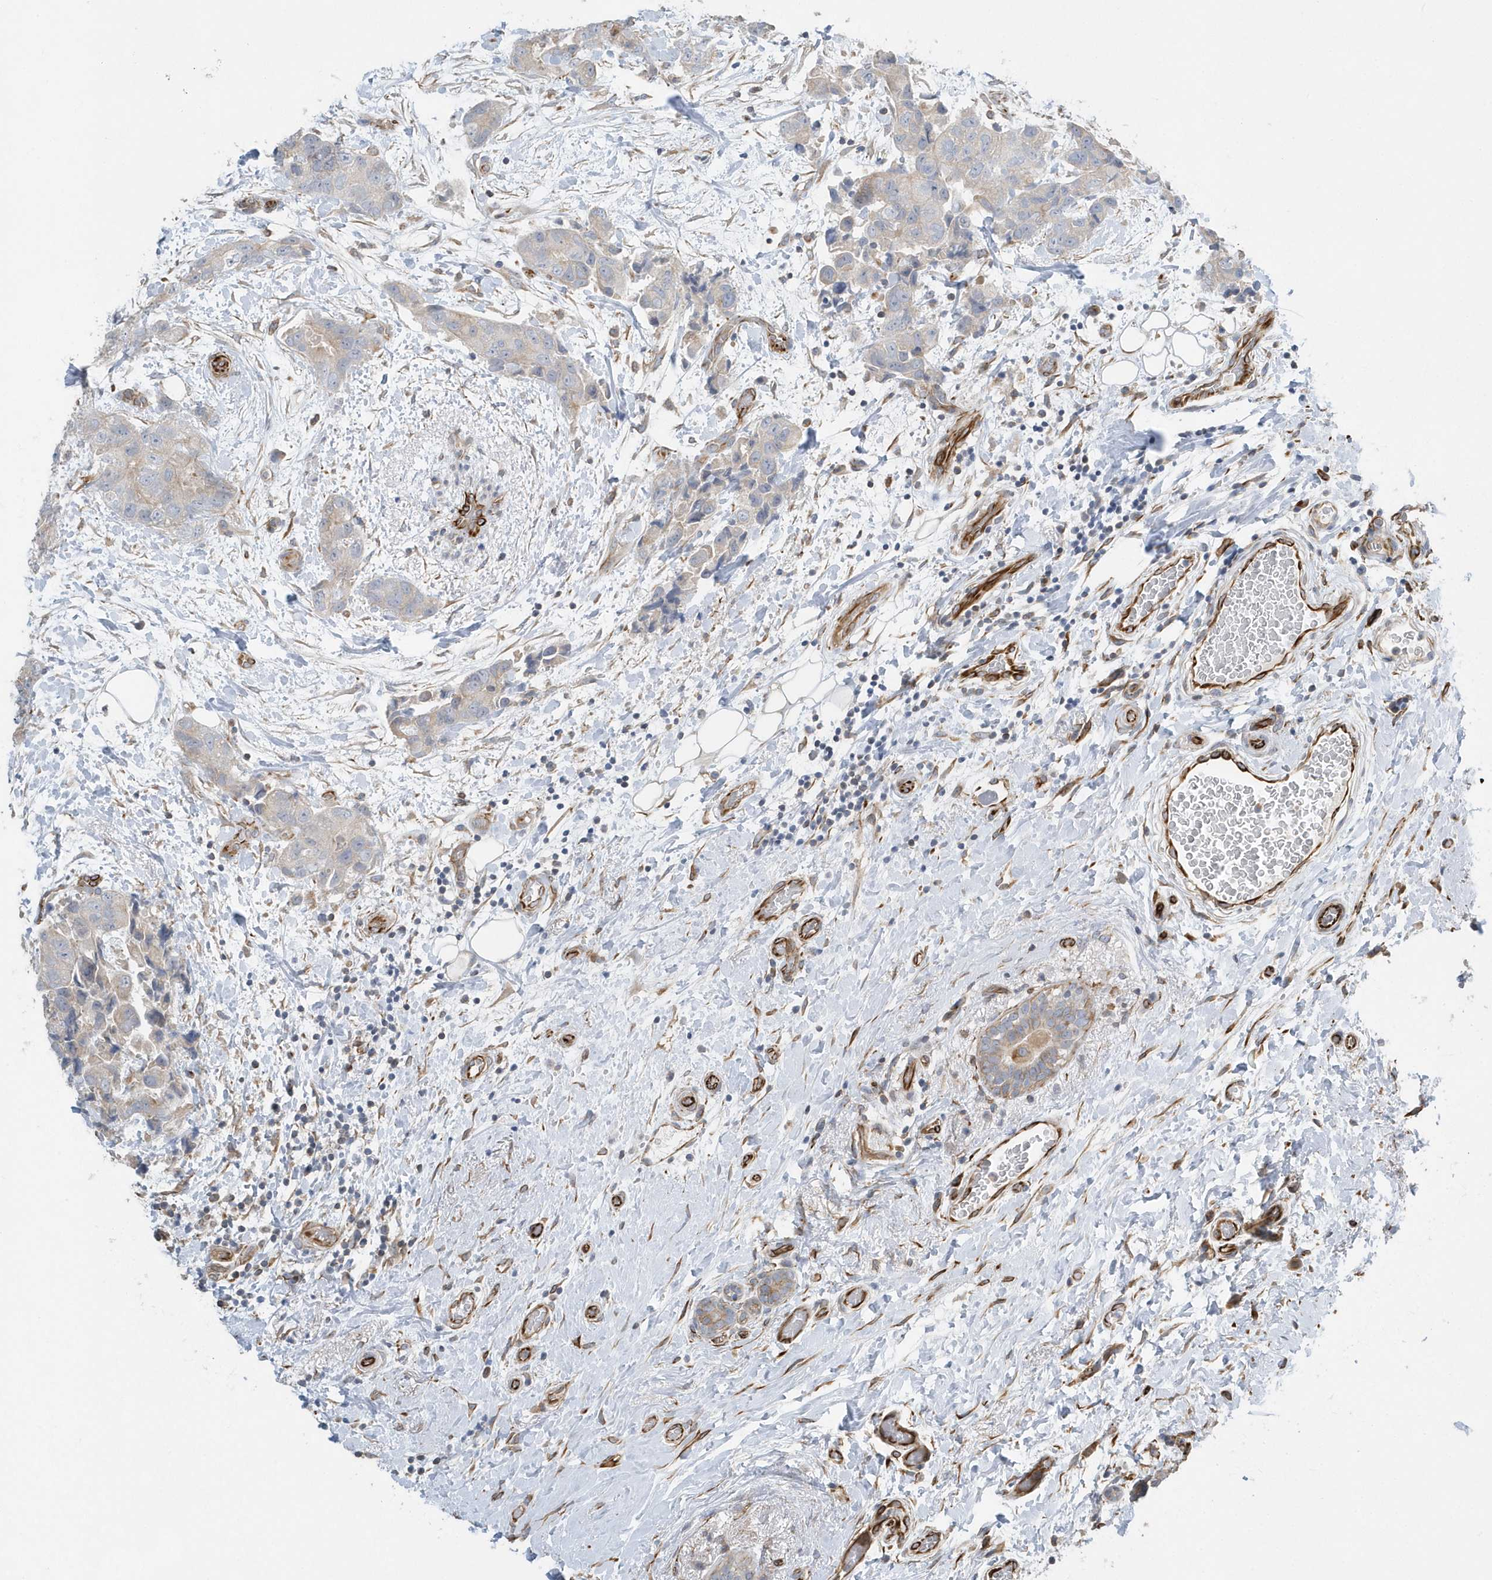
{"staining": {"intensity": "negative", "quantity": "none", "location": "none"}, "tissue": "breast cancer", "cell_type": "Tumor cells", "image_type": "cancer", "snomed": [{"axis": "morphology", "description": "Duct carcinoma"}, {"axis": "topography", "description": "Breast"}], "caption": "Histopathology image shows no significant protein expression in tumor cells of invasive ductal carcinoma (breast).", "gene": "RAB17", "patient": {"sex": "female", "age": 62}}